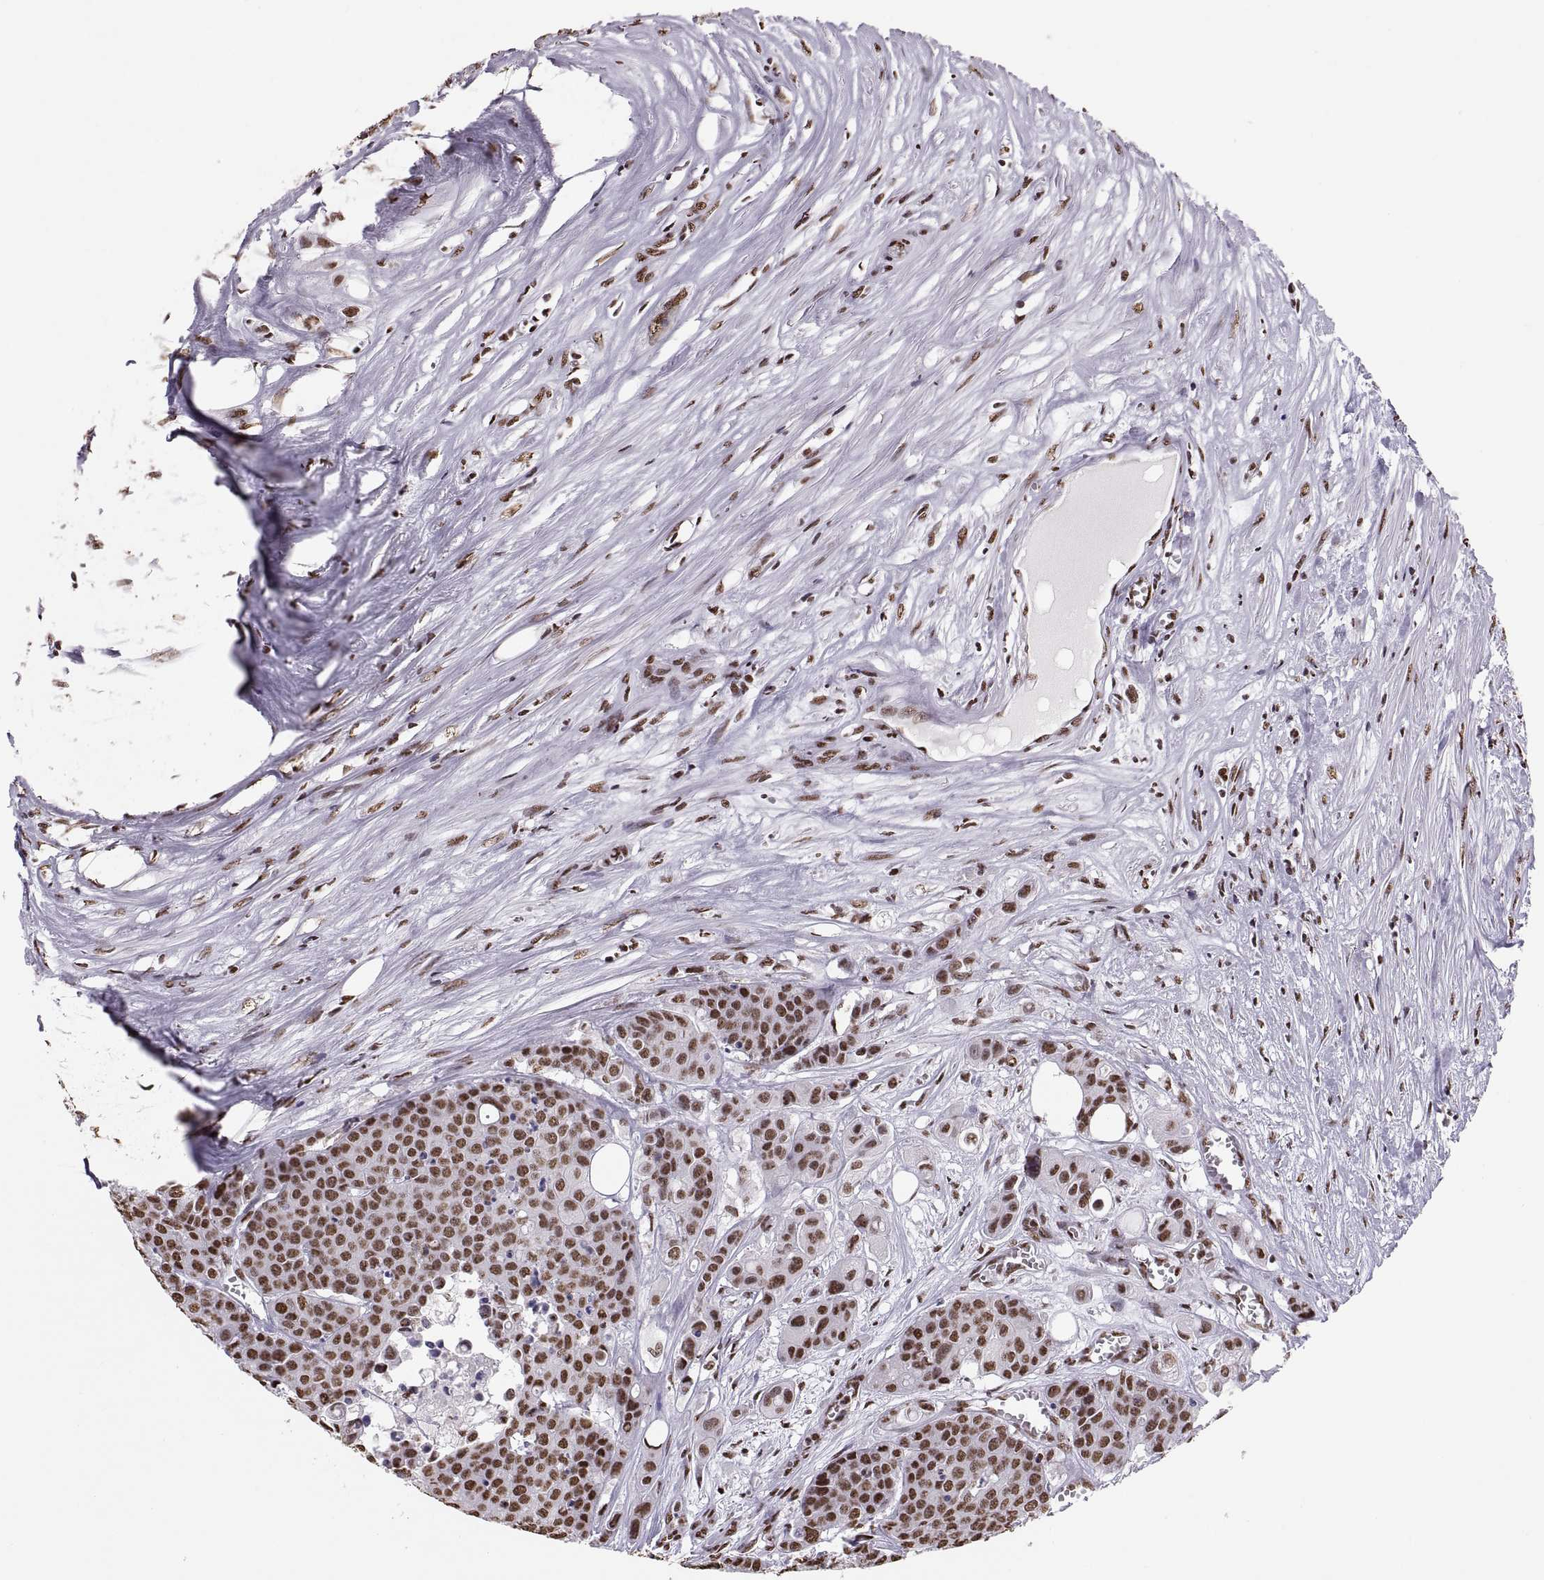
{"staining": {"intensity": "strong", "quantity": "25%-75%", "location": "nuclear"}, "tissue": "carcinoid", "cell_type": "Tumor cells", "image_type": "cancer", "snomed": [{"axis": "morphology", "description": "Carcinoid, malignant, NOS"}, {"axis": "topography", "description": "Colon"}], "caption": "High-magnification brightfield microscopy of carcinoid (malignant) stained with DAB (3,3'-diaminobenzidine) (brown) and counterstained with hematoxylin (blue). tumor cells exhibit strong nuclear staining is identified in approximately25%-75% of cells. (DAB IHC with brightfield microscopy, high magnification).", "gene": "SNAI1", "patient": {"sex": "male", "age": 81}}